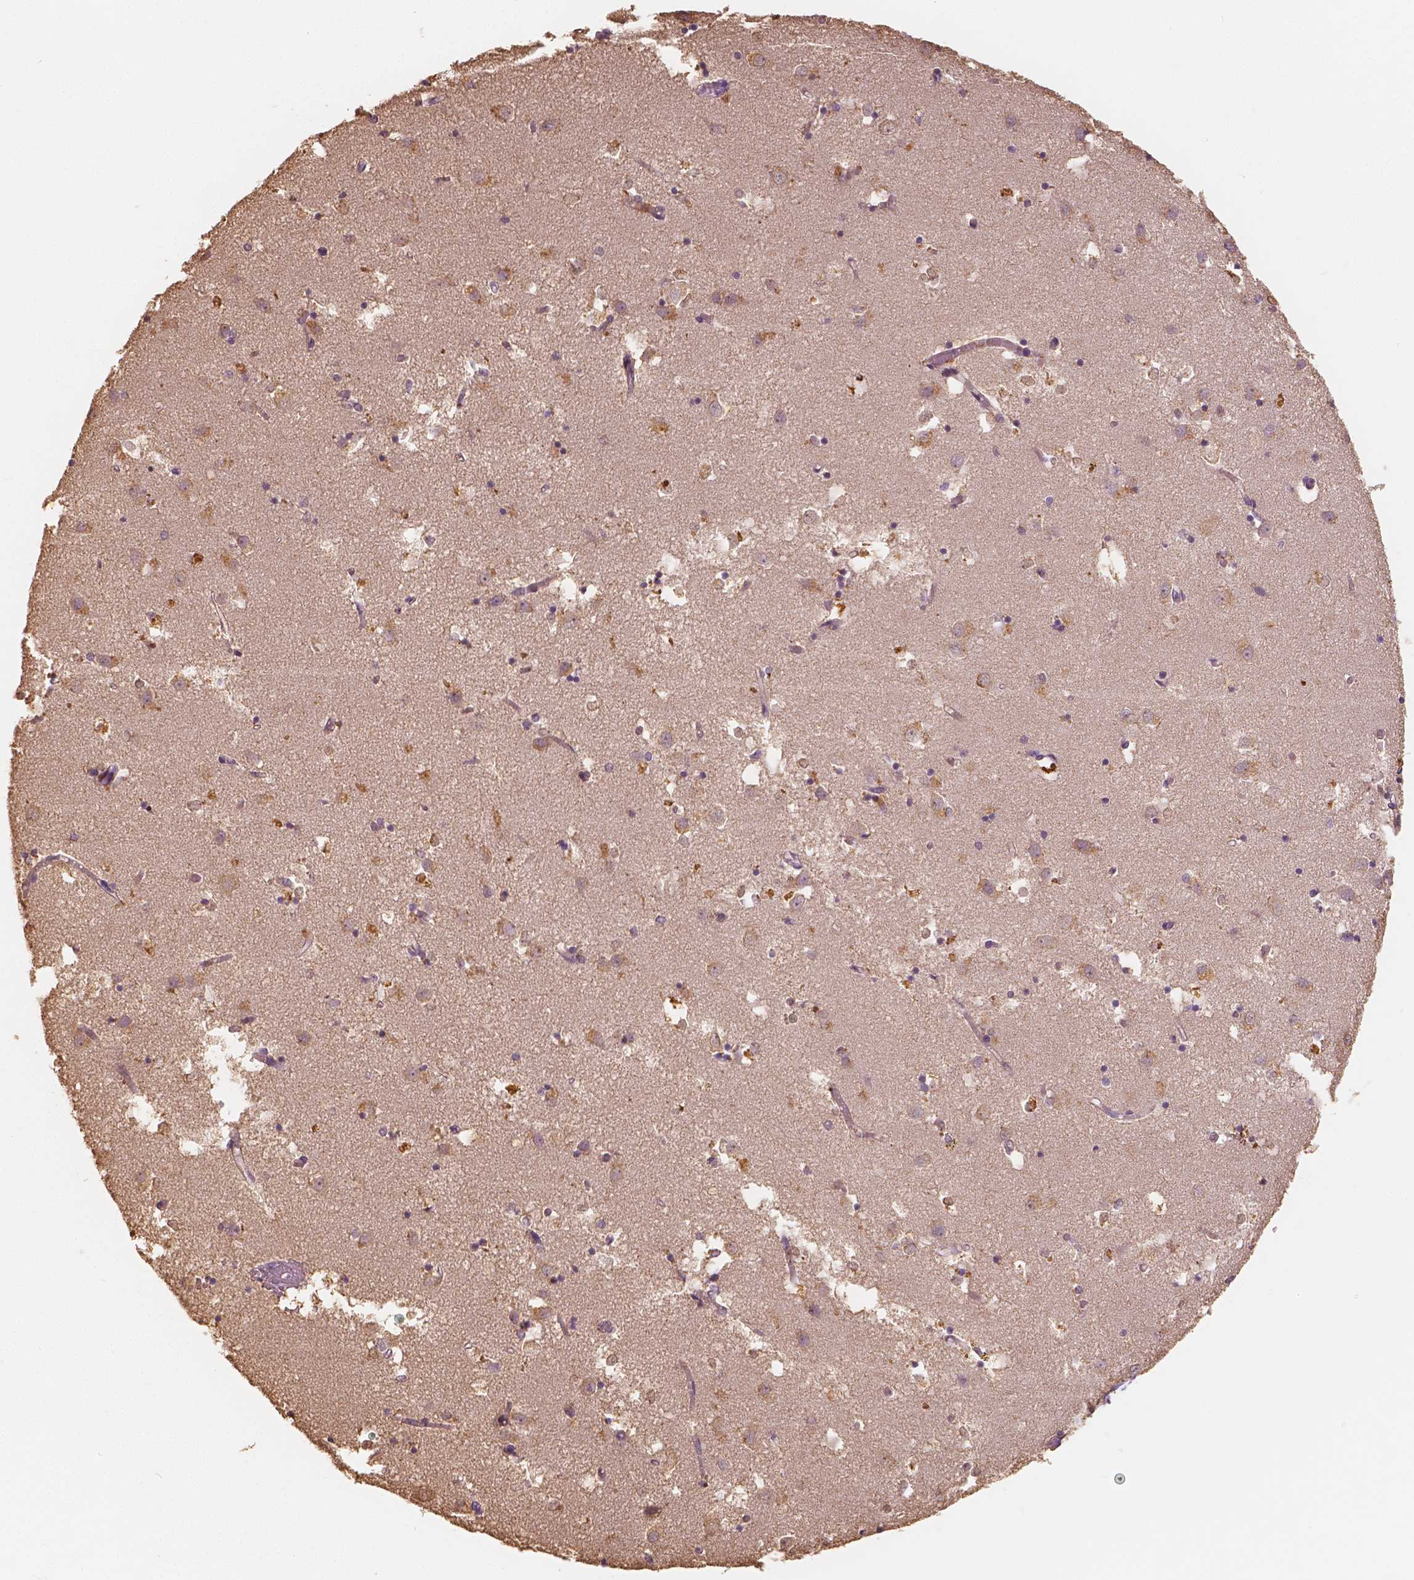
{"staining": {"intensity": "negative", "quantity": "none", "location": "none"}, "tissue": "caudate", "cell_type": "Glial cells", "image_type": "normal", "snomed": [{"axis": "morphology", "description": "Normal tissue, NOS"}, {"axis": "topography", "description": "Lateral ventricle wall"}], "caption": "IHC of normal caudate exhibits no staining in glial cells.", "gene": "SAT2", "patient": {"sex": "male", "age": 70}}